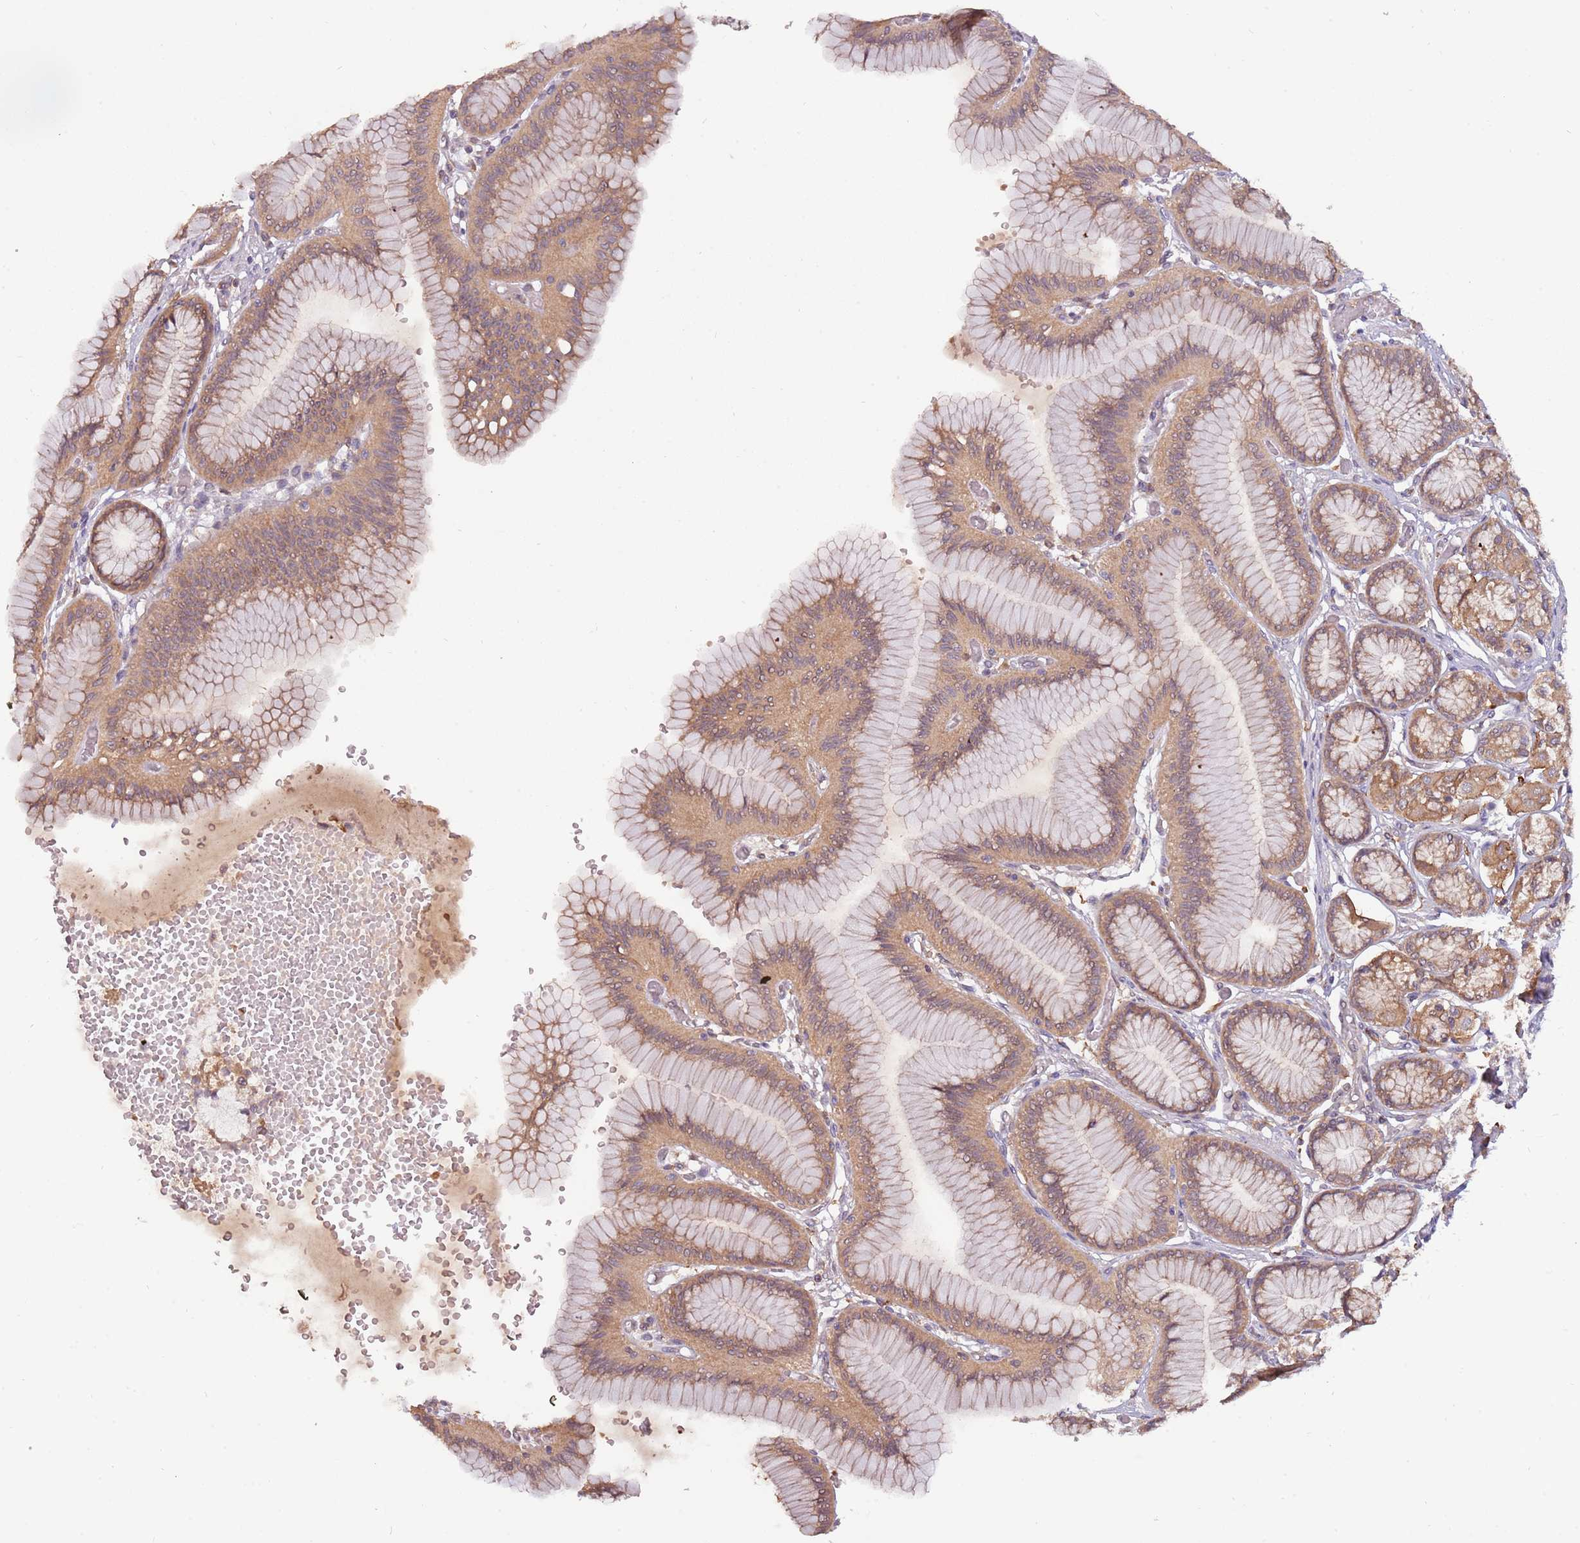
{"staining": {"intensity": "moderate", "quantity": ">75%", "location": "cytoplasmic/membranous"}, "tissue": "stomach", "cell_type": "Glandular cells", "image_type": "normal", "snomed": [{"axis": "morphology", "description": "Normal tissue, NOS"}, {"axis": "morphology", "description": "Adenocarcinoma, NOS"}, {"axis": "morphology", "description": "Adenocarcinoma, High grade"}, {"axis": "topography", "description": "Stomach, upper"}, {"axis": "topography", "description": "Stomach"}], "caption": "This histopathology image reveals unremarkable stomach stained with immunohistochemistry to label a protein in brown. The cytoplasmic/membranous of glandular cells show moderate positivity for the protein. Nuclei are counter-stained blue.", "gene": "USP32", "patient": {"sex": "female", "age": 65}}